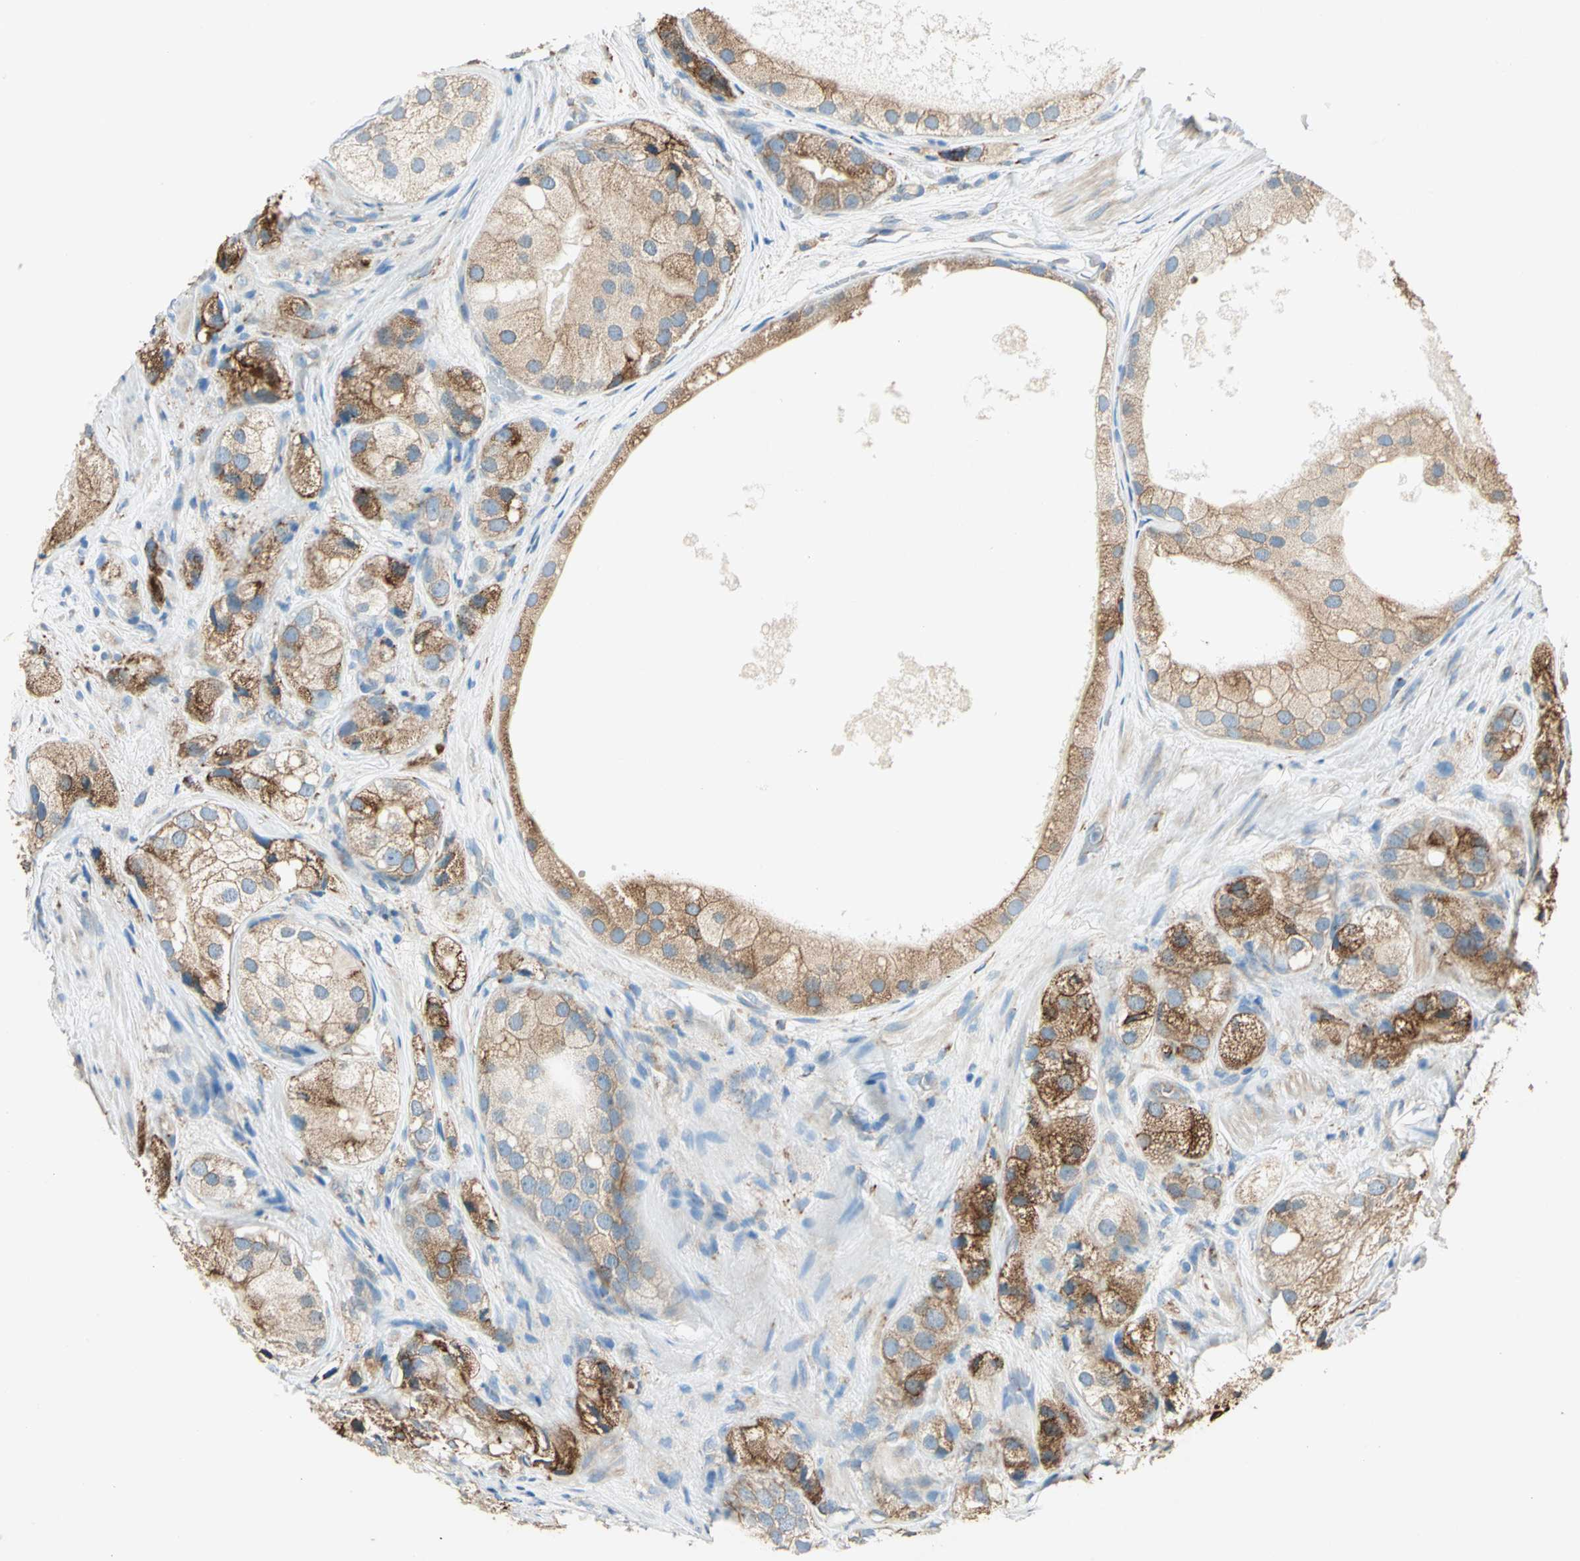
{"staining": {"intensity": "moderate", "quantity": ">75%", "location": "cytoplasmic/membranous"}, "tissue": "prostate cancer", "cell_type": "Tumor cells", "image_type": "cancer", "snomed": [{"axis": "morphology", "description": "Adenocarcinoma, Low grade"}, {"axis": "topography", "description": "Prostate"}], "caption": "This is an image of IHC staining of prostate adenocarcinoma (low-grade), which shows moderate positivity in the cytoplasmic/membranous of tumor cells.", "gene": "PDIA4", "patient": {"sex": "male", "age": 69}}